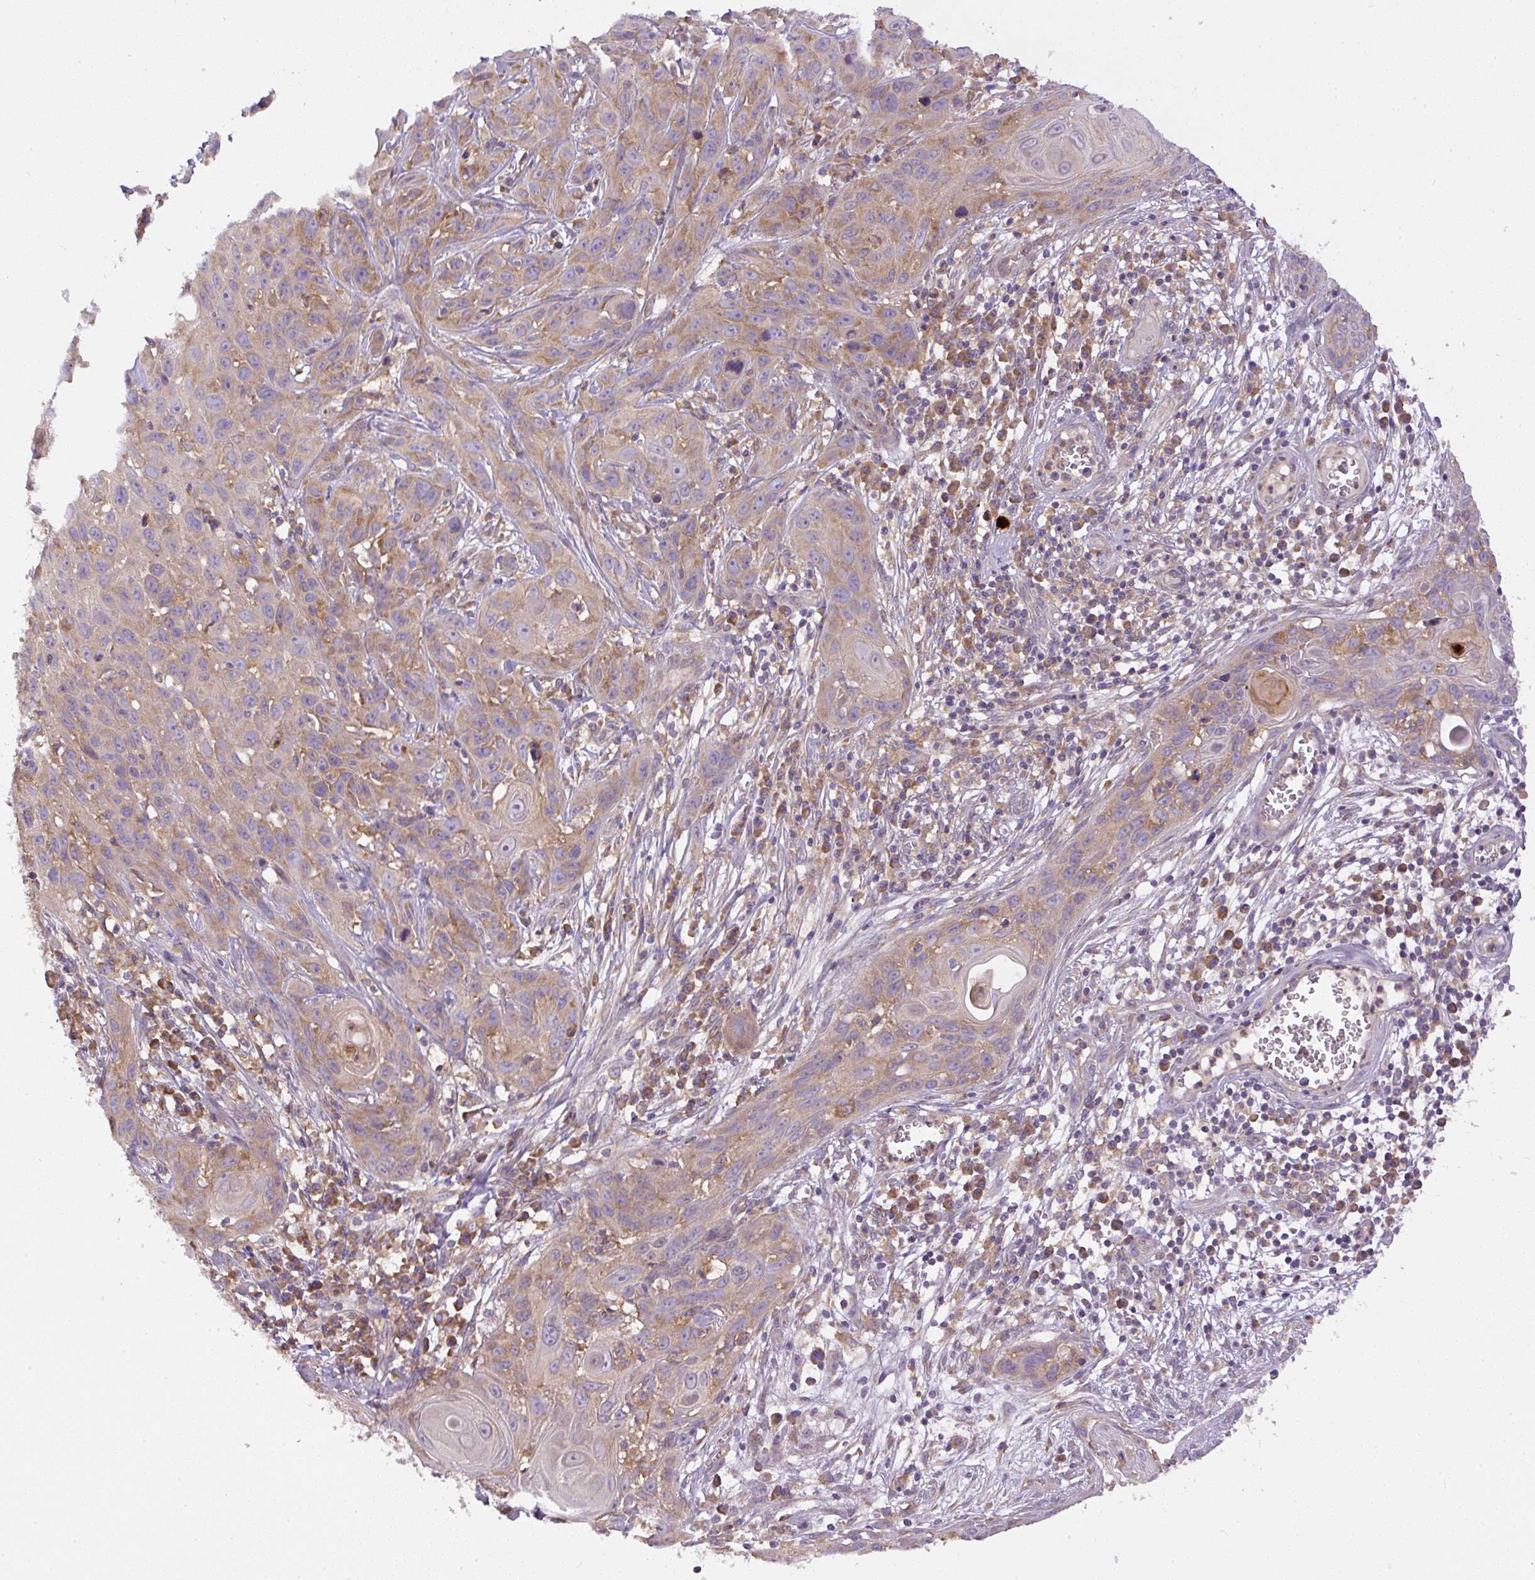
{"staining": {"intensity": "weak", "quantity": ">75%", "location": "cytoplasmic/membranous"}, "tissue": "skin cancer", "cell_type": "Tumor cells", "image_type": "cancer", "snomed": [{"axis": "morphology", "description": "Squamous cell carcinoma, NOS"}, {"axis": "topography", "description": "Skin"}, {"axis": "topography", "description": "Vulva"}], "caption": "An IHC histopathology image of tumor tissue is shown. Protein staining in brown highlights weak cytoplasmic/membranous positivity in skin cancer within tumor cells.", "gene": "DAPK1", "patient": {"sex": "female", "age": 83}}